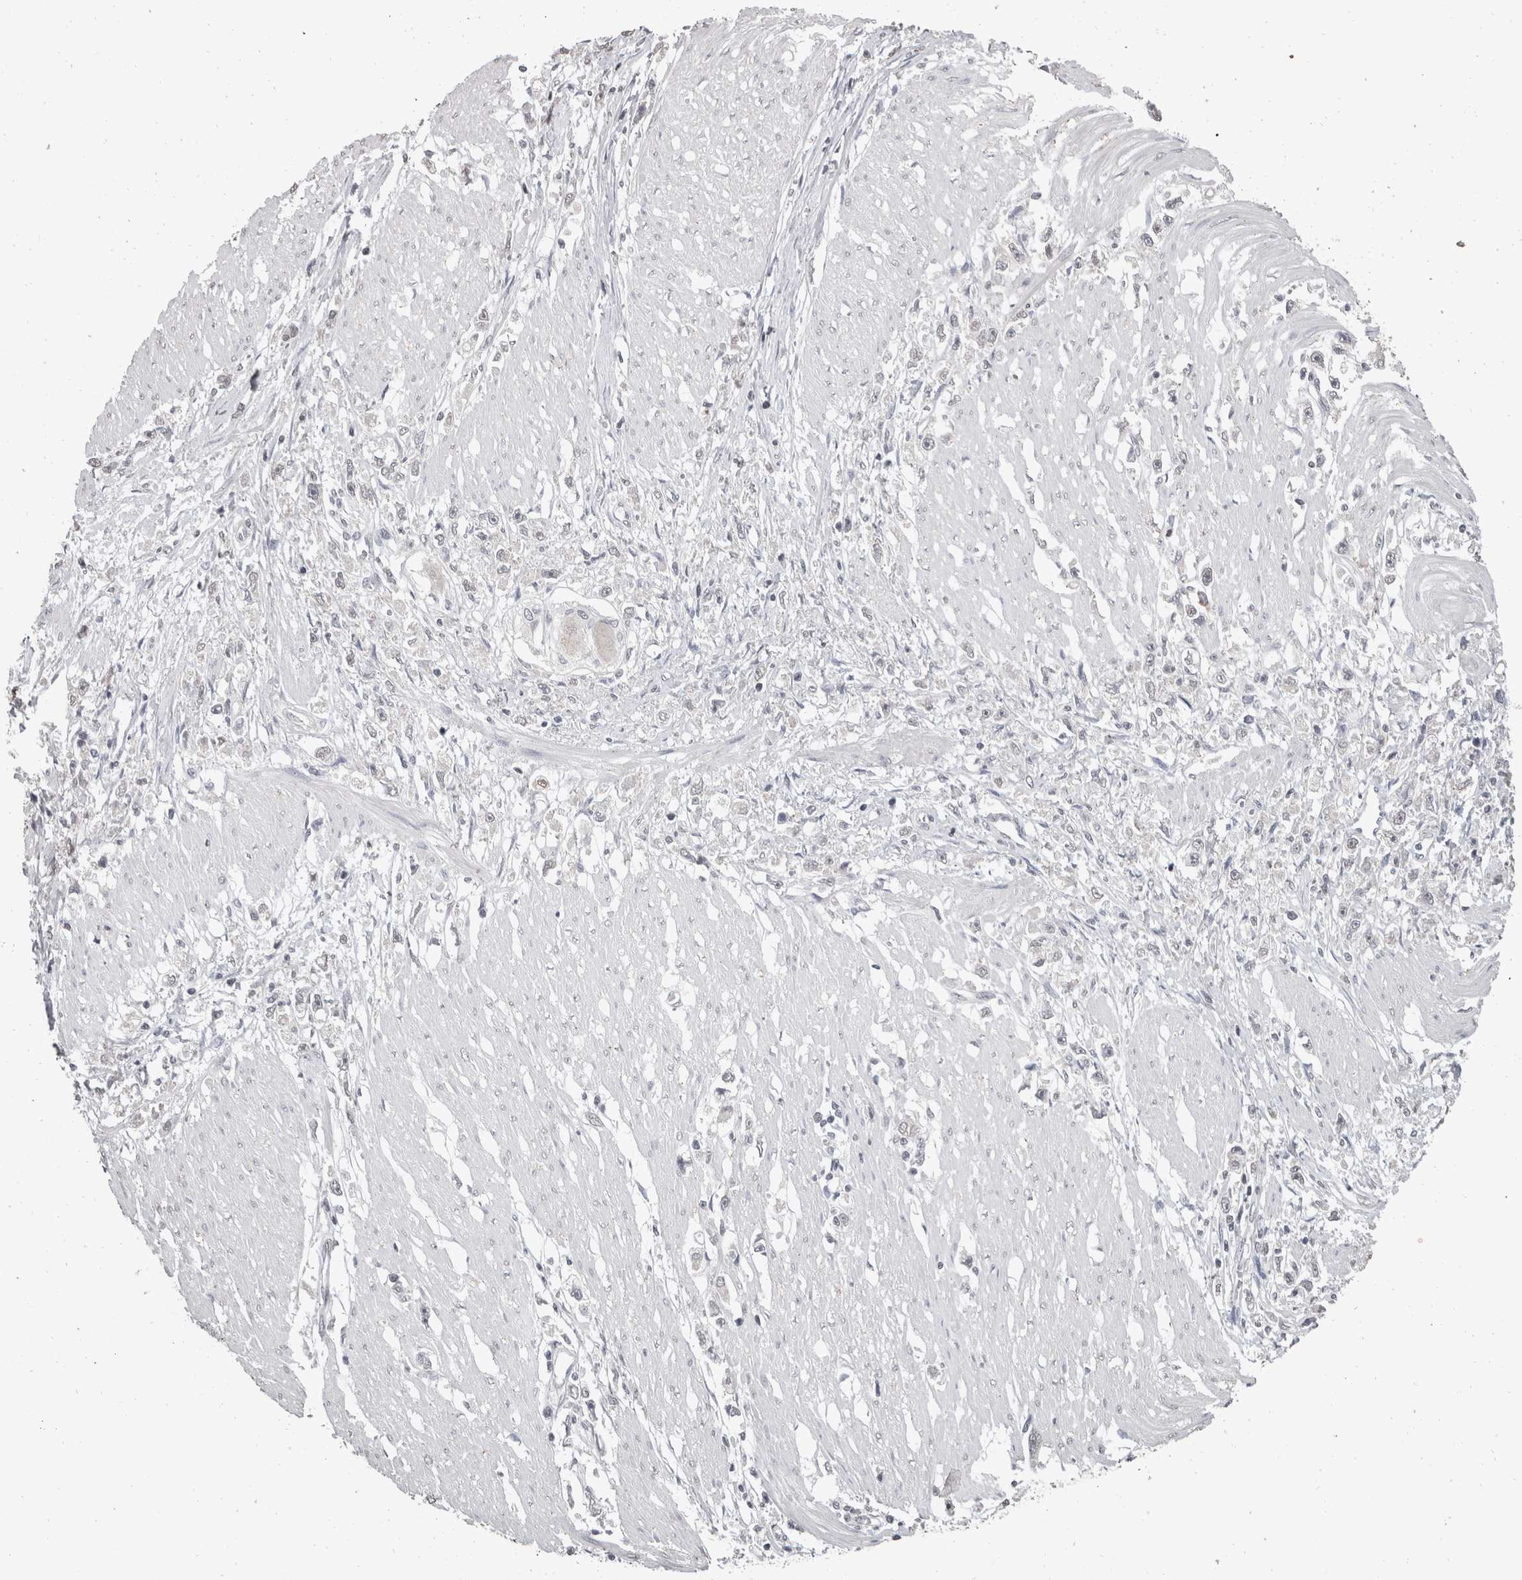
{"staining": {"intensity": "negative", "quantity": "none", "location": "none"}, "tissue": "stomach cancer", "cell_type": "Tumor cells", "image_type": "cancer", "snomed": [{"axis": "morphology", "description": "Adenocarcinoma, NOS"}, {"axis": "topography", "description": "Stomach"}], "caption": "Immunohistochemical staining of adenocarcinoma (stomach) demonstrates no significant positivity in tumor cells. The staining was performed using DAB (3,3'-diaminobenzidine) to visualize the protein expression in brown, while the nuclei were stained in blue with hematoxylin (Magnification: 20x).", "gene": "DDX17", "patient": {"sex": "female", "age": 59}}